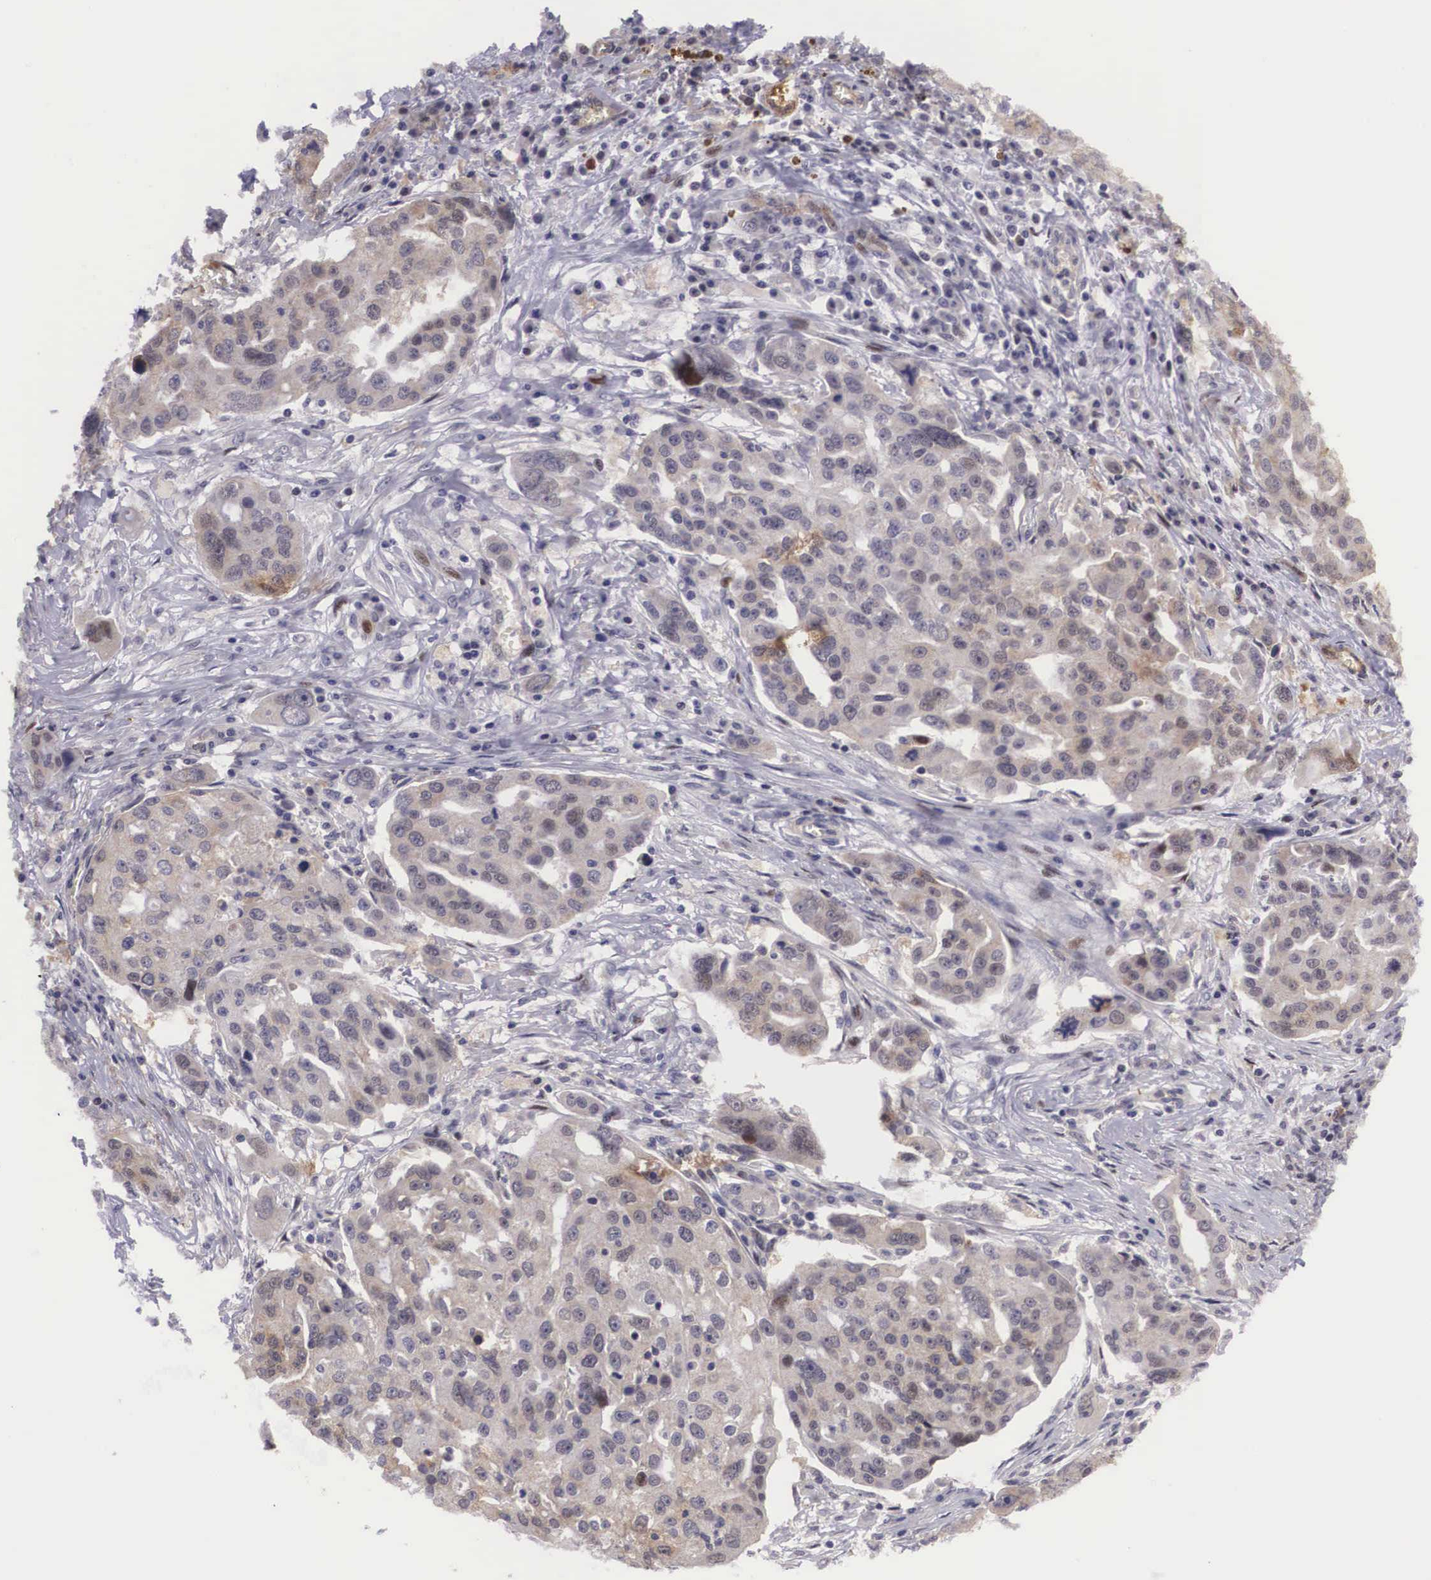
{"staining": {"intensity": "weak", "quantity": ">75%", "location": "cytoplasmic/membranous,nuclear"}, "tissue": "ovarian cancer", "cell_type": "Tumor cells", "image_type": "cancer", "snomed": [{"axis": "morphology", "description": "Carcinoma, endometroid"}, {"axis": "topography", "description": "Ovary"}], "caption": "Endometroid carcinoma (ovarian) stained with a protein marker displays weak staining in tumor cells.", "gene": "EMID1", "patient": {"sex": "female", "age": 75}}